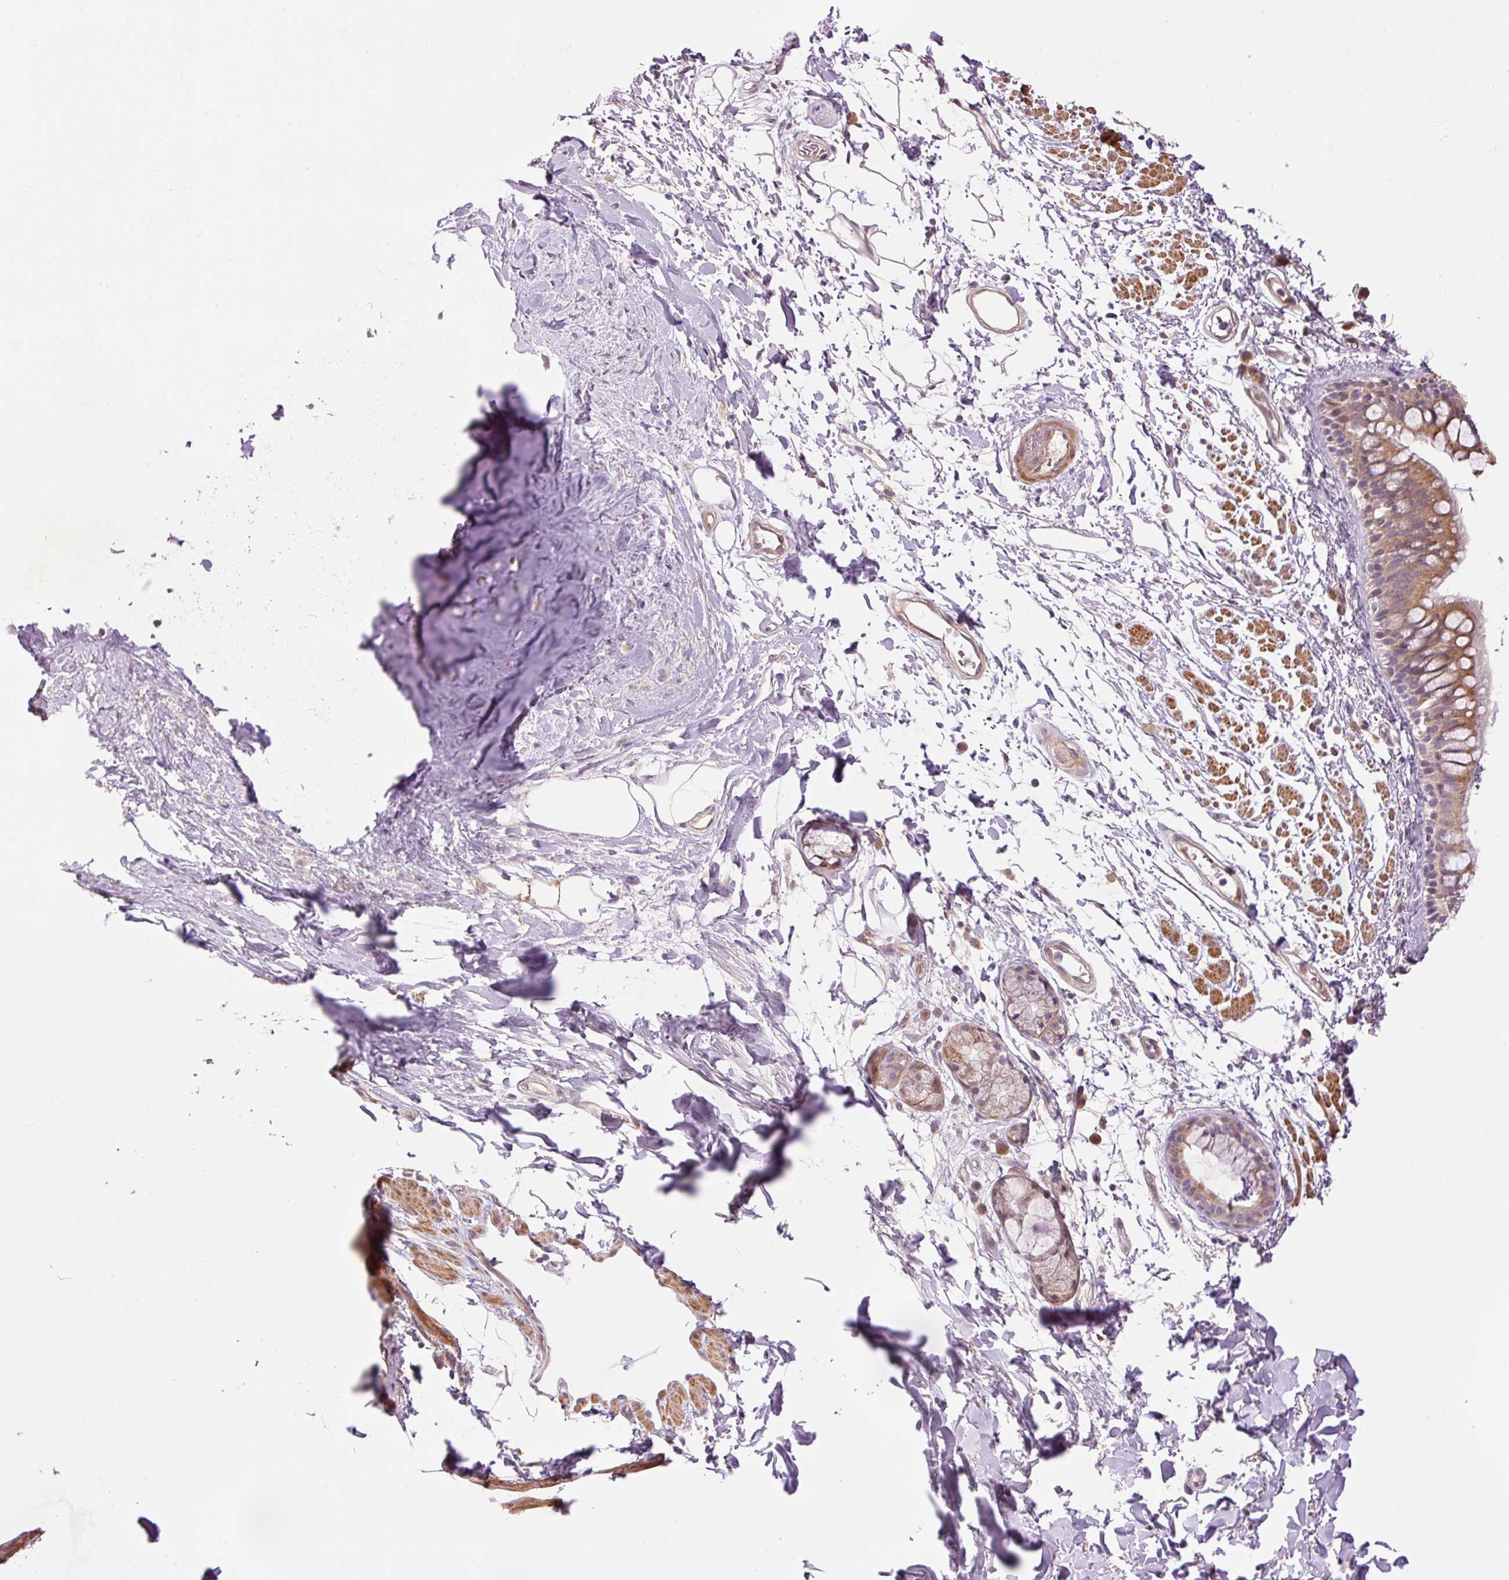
{"staining": {"intensity": "moderate", "quantity": ">75%", "location": "cytoplasmic/membranous"}, "tissue": "bronchus", "cell_type": "Respiratory epithelial cells", "image_type": "normal", "snomed": [{"axis": "morphology", "description": "Normal tissue, NOS"}, {"axis": "morphology", "description": "Squamous cell carcinoma, NOS"}, {"axis": "topography", "description": "Bronchus"}, {"axis": "topography", "description": "Lung"}], "caption": "An image showing moderate cytoplasmic/membranous positivity in approximately >75% of respiratory epithelial cells in unremarkable bronchus, as visualized by brown immunohistochemical staining.", "gene": "SLC29A3", "patient": {"sex": "female", "age": 70}}